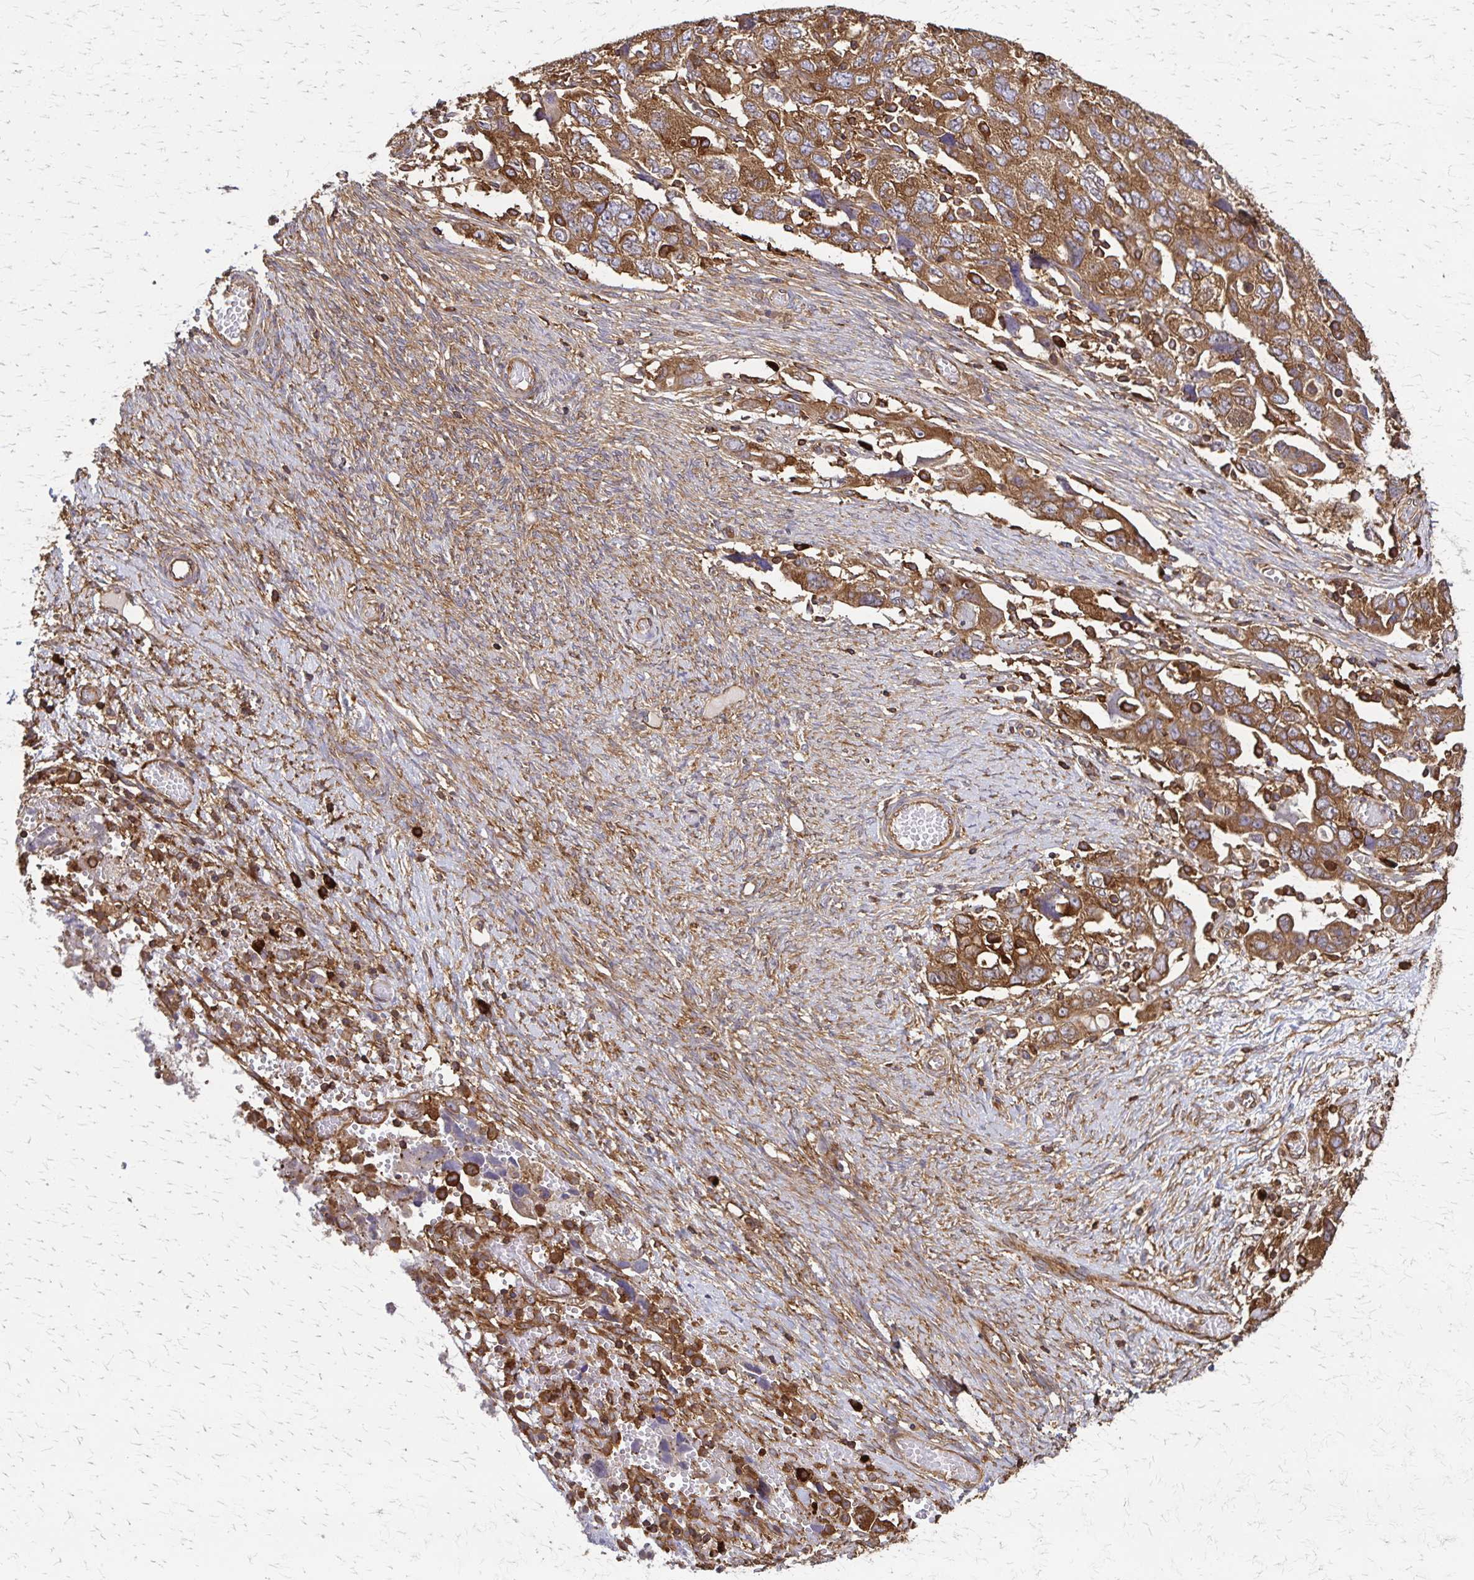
{"staining": {"intensity": "moderate", "quantity": ">75%", "location": "cytoplasmic/membranous"}, "tissue": "ovarian cancer", "cell_type": "Tumor cells", "image_type": "cancer", "snomed": [{"axis": "morphology", "description": "Carcinoma, NOS"}, {"axis": "morphology", "description": "Cystadenocarcinoma, serous, NOS"}, {"axis": "topography", "description": "Ovary"}], "caption": "A brown stain highlights moderate cytoplasmic/membranous staining of a protein in ovarian cancer tumor cells.", "gene": "EEF2", "patient": {"sex": "female", "age": 69}}